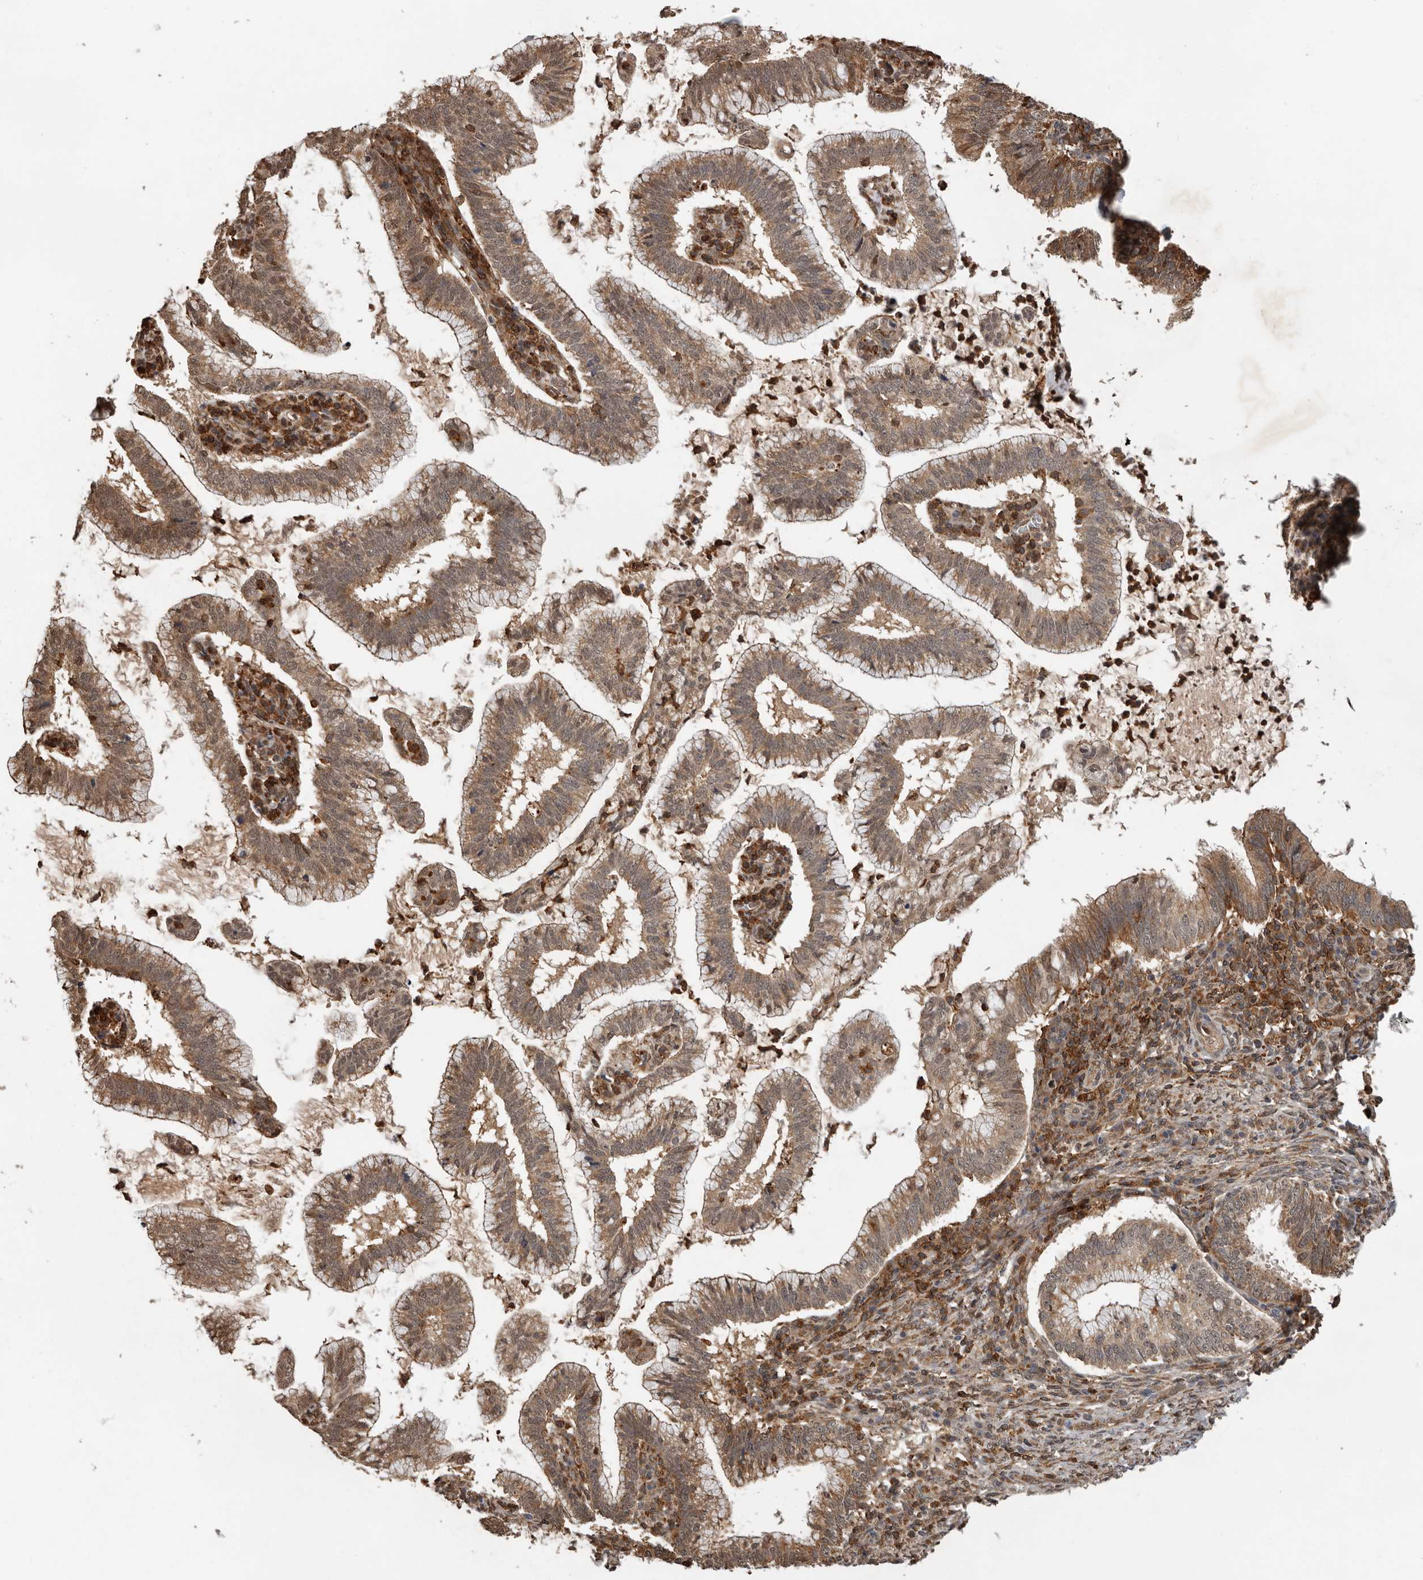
{"staining": {"intensity": "moderate", "quantity": ">75%", "location": "cytoplasmic/membranous"}, "tissue": "cervical cancer", "cell_type": "Tumor cells", "image_type": "cancer", "snomed": [{"axis": "morphology", "description": "Adenocarcinoma, NOS"}, {"axis": "topography", "description": "Cervix"}], "caption": "DAB (3,3'-diaminobenzidine) immunohistochemical staining of cervical cancer (adenocarcinoma) demonstrates moderate cytoplasmic/membranous protein positivity in about >75% of tumor cells.", "gene": "RNF157", "patient": {"sex": "female", "age": 36}}